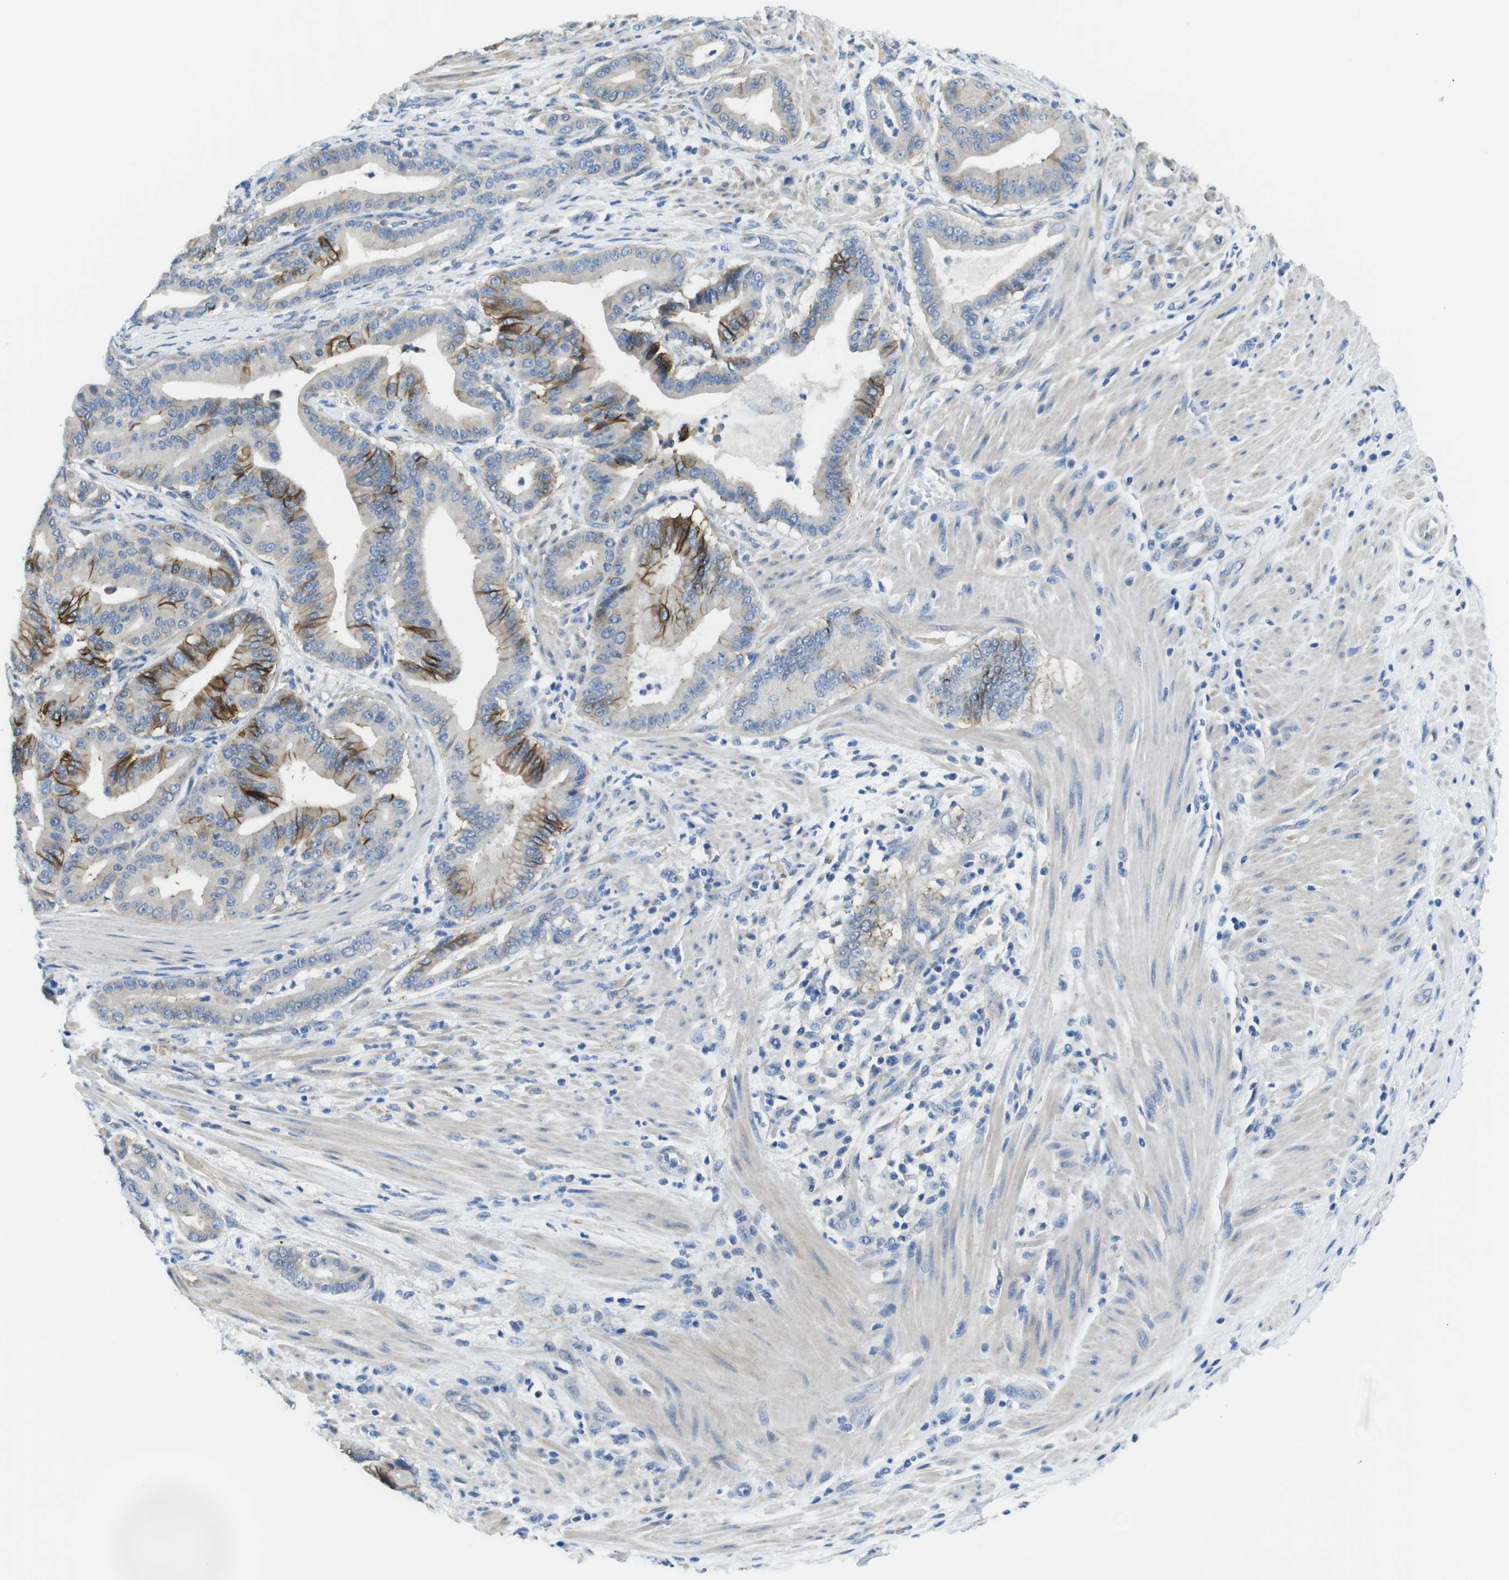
{"staining": {"intensity": "strong", "quantity": "25%-75%", "location": "cytoplasmic/membranous"}, "tissue": "pancreatic cancer", "cell_type": "Tumor cells", "image_type": "cancer", "snomed": [{"axis": "morphology", "description": "Normal tissue, NOS"}, {"axis": "morphology", "description": "Adenocarcinoma, NOS"}, {"axis": "topography", "description": "Pancreas"}], "caption": "Protein expression analysis of pancreatic cancer exhibits strong cytoplasmic/membranous positivity in about 25%-75% of tumor cells.", "gene": "CDH8", "patient": {"sex": "male", "age": 63}}